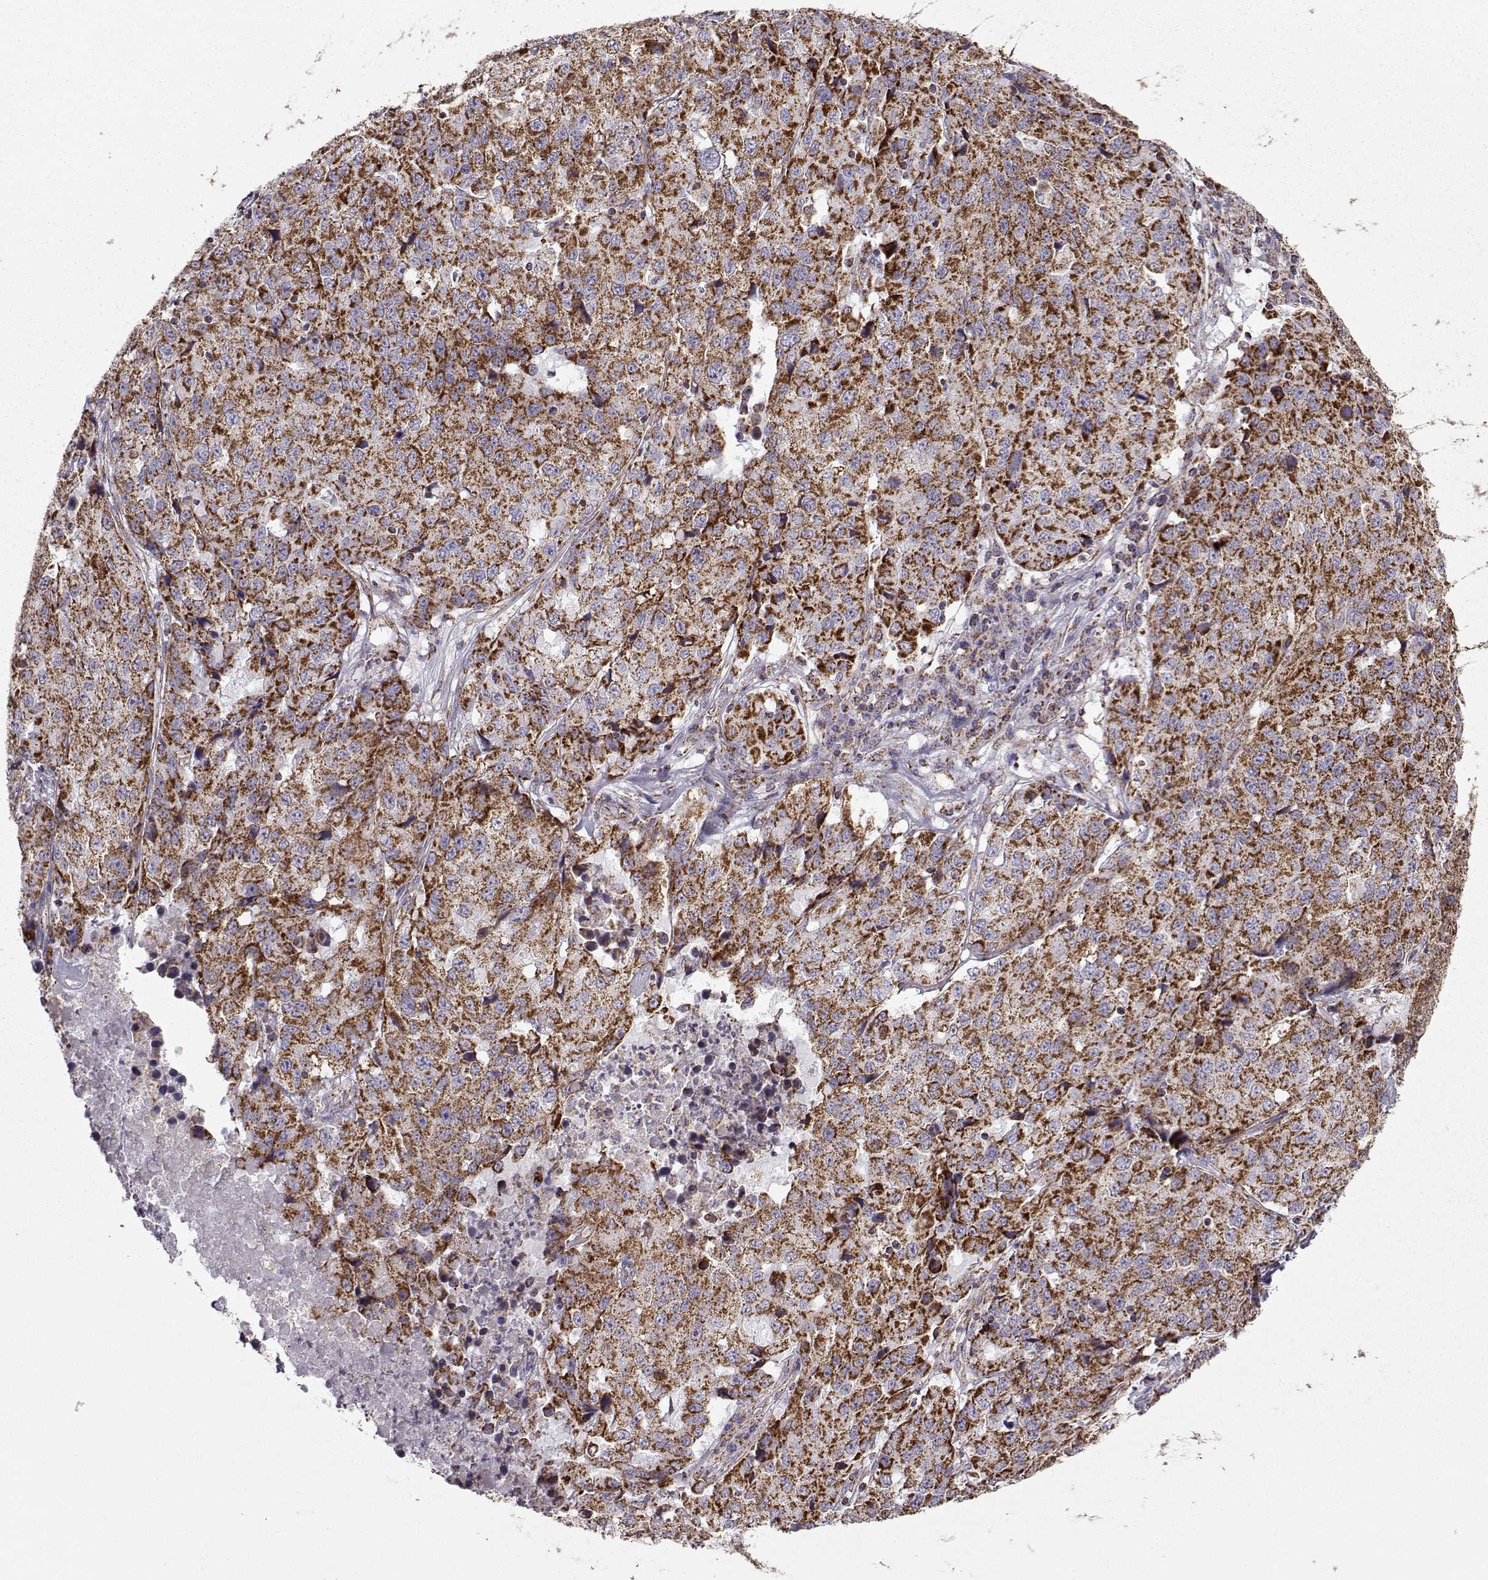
{"staining": {"intensity": "strong", "quantity": ">75%", "location": "cytoplasmic/membranous"}, "tissue": "stomach cancer", "cell_type": "Tumor cells", "image_type": "cancer", "snomed": [{"axis": "morphology", "description": "Adenocarcinoma, NOS"}, {"axis": "topography", "description": "Stomach"}], "caption": "Human stomach cancer (adenocarcinoma) stained for a protein (brown) demonstrates strong cytoplasmic/membranous positive staining in about >75% of tumor cells.", "gene": "NECAB3", "patient": {"sex": "male", "age": 71}}